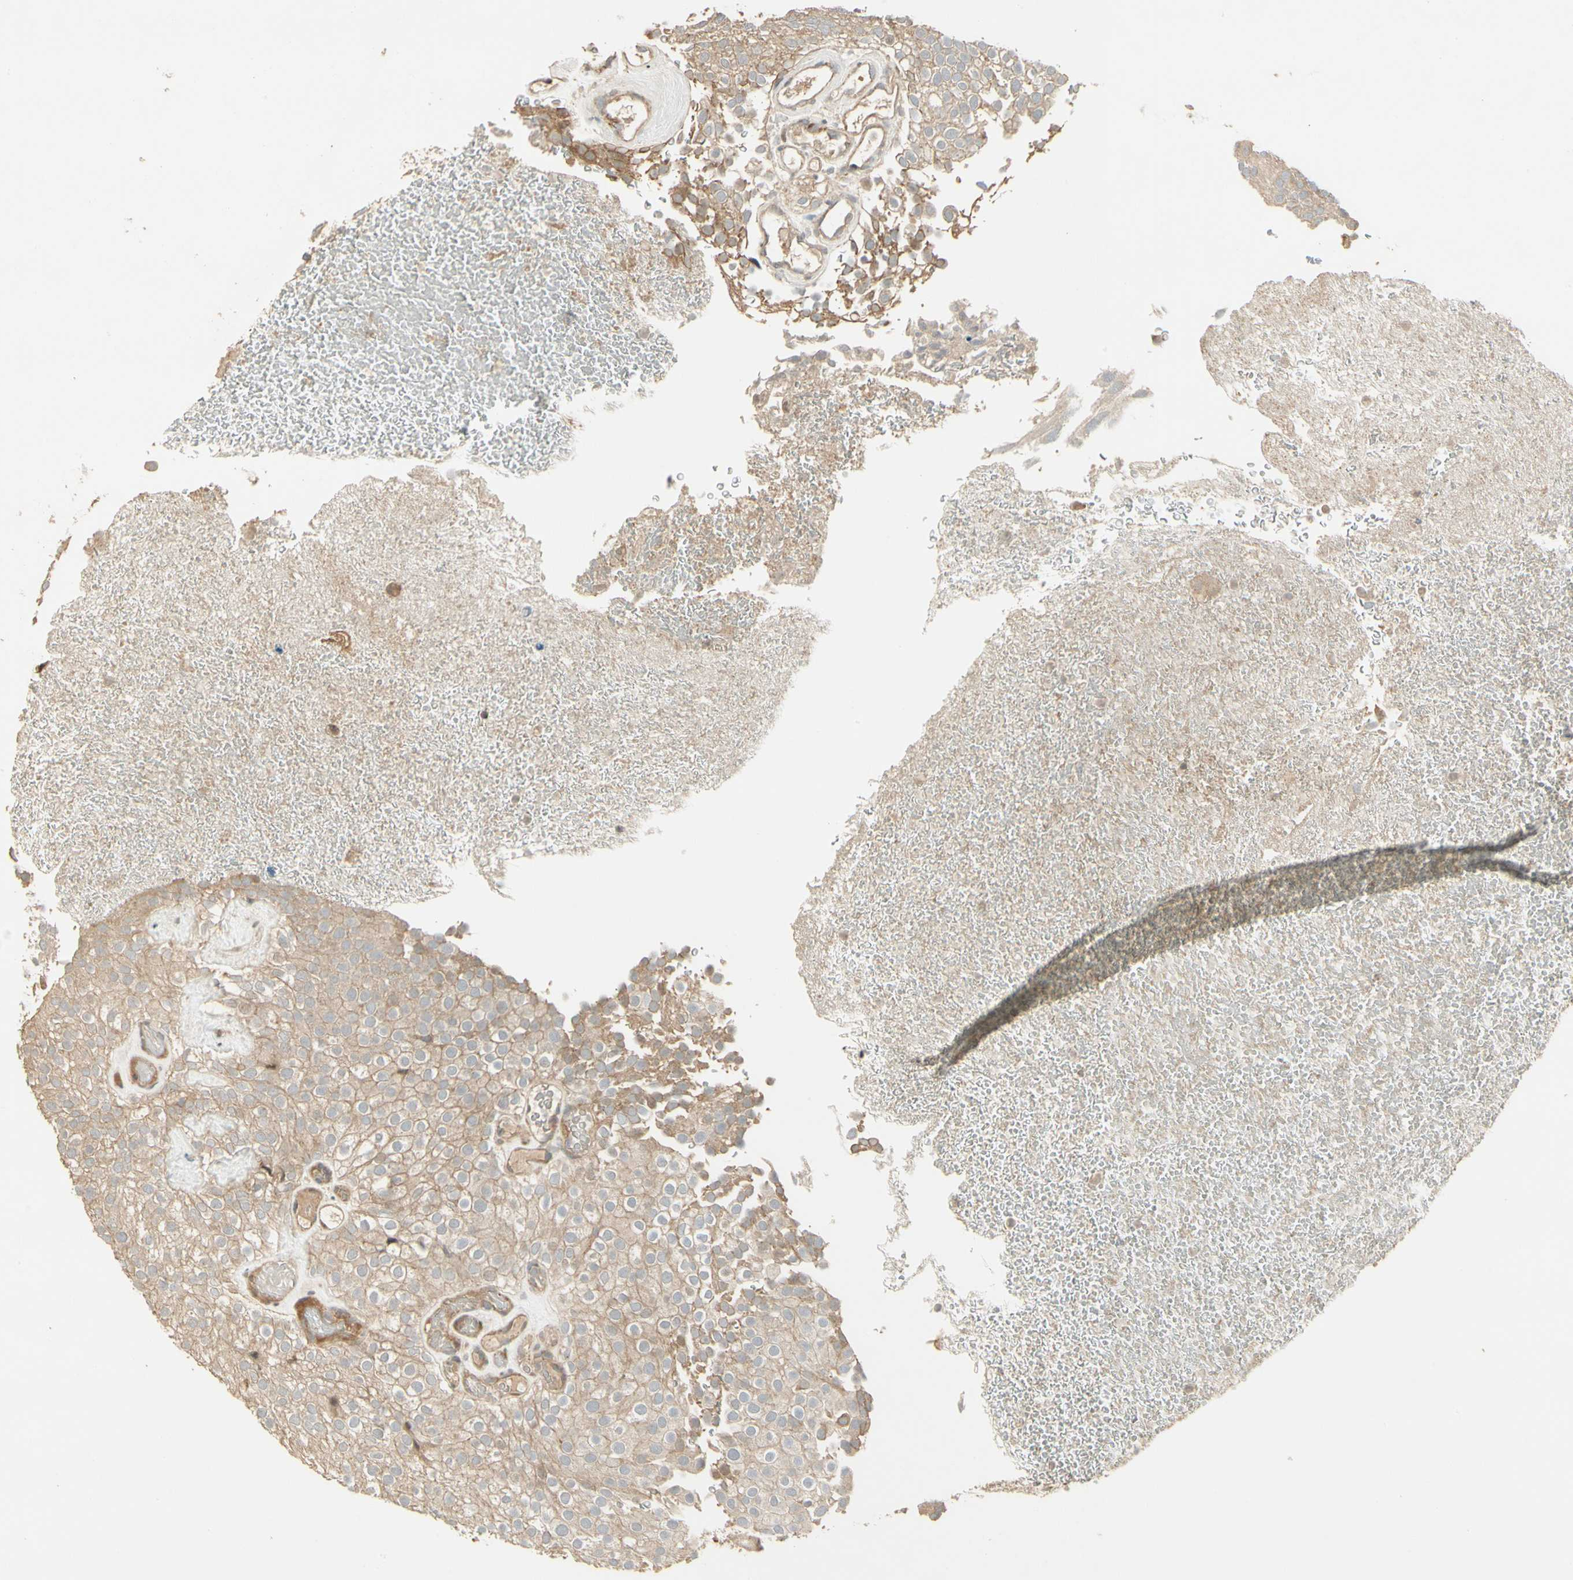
{"staining": {"intensity": "weak", "quantity": ">75%", "location": "cytoplasmic/membranous"}, "tissue": "urothelial cancer", "cell_type": "Tumor cells", "image_type": "cancer", "snomed": [{"axis": "morphology", "description": "Urothelial carcinoma, Low grade"}, {"axis": "topography", "description": "Urinary bladder"}], "caption": "Immunohistochemical staining of human low-grade urothelial carcinoma reveals low levels of weak cytoplasmic/membranous positivity in approximately >75% of tumor cells.", "gene": "ACVR1", "patient": {"sex": "male", "age": 78}}